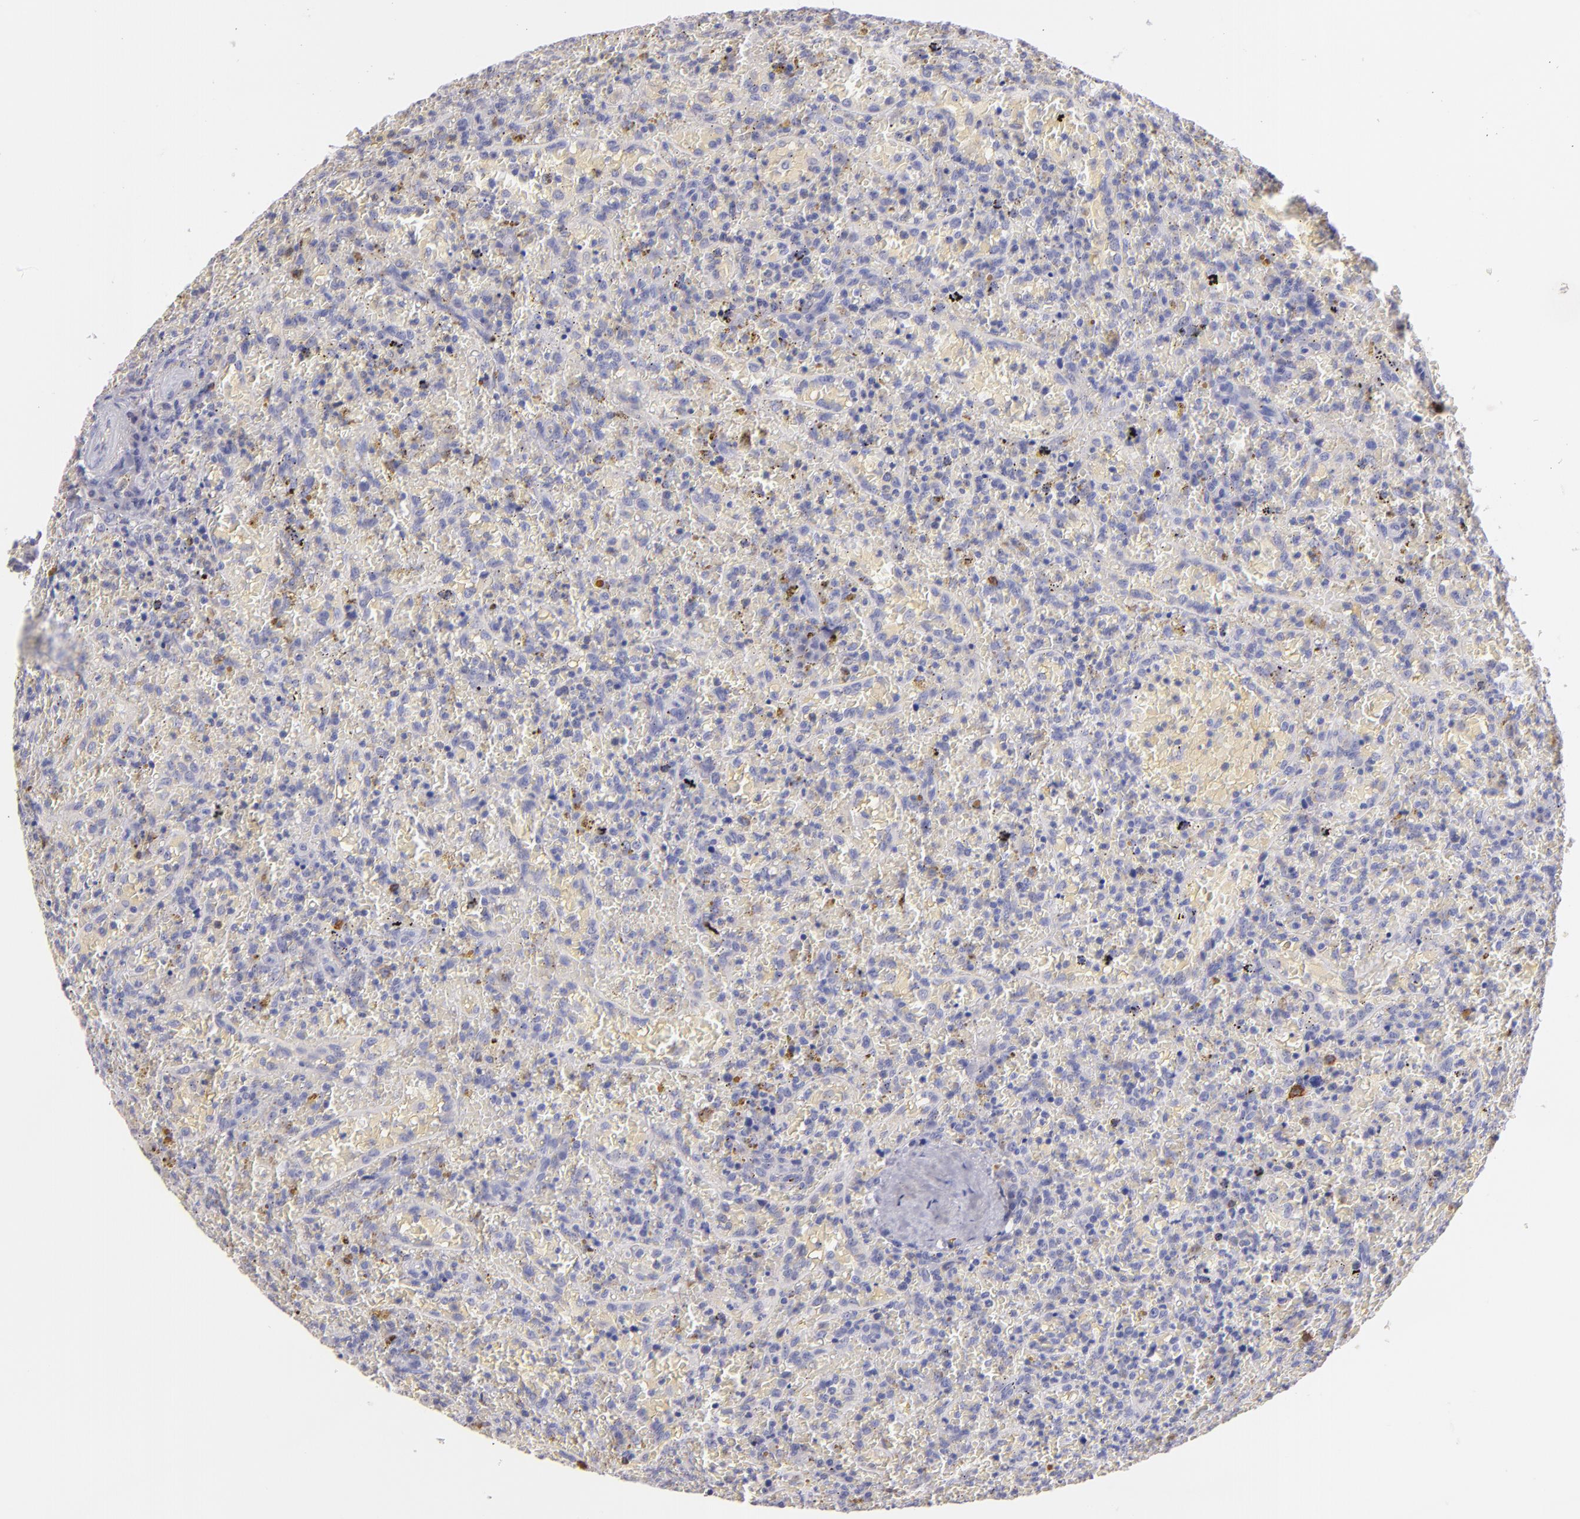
{"staining": {"intensity": "negative", "quantity": "none", "location": "none"}, "tissue": "lymphoma", "cell_type": "Tumor cells", "image_type": "cancer", "snomed": [{"axis": "morphology", "description": "Malignant lymphoma, non-Hodgkin's type, High grade"}, {"axis": "topography", "description": "Spleen"}, {"axis": "topography", "description": "Lymph node"}], "caption": "Tumor cells show no significant protein expression in high-grade malignant lymphoma, non-Hodgkin's type.", "gene": "IL2RA", "patient": {"sex": "female", "age": 70}}